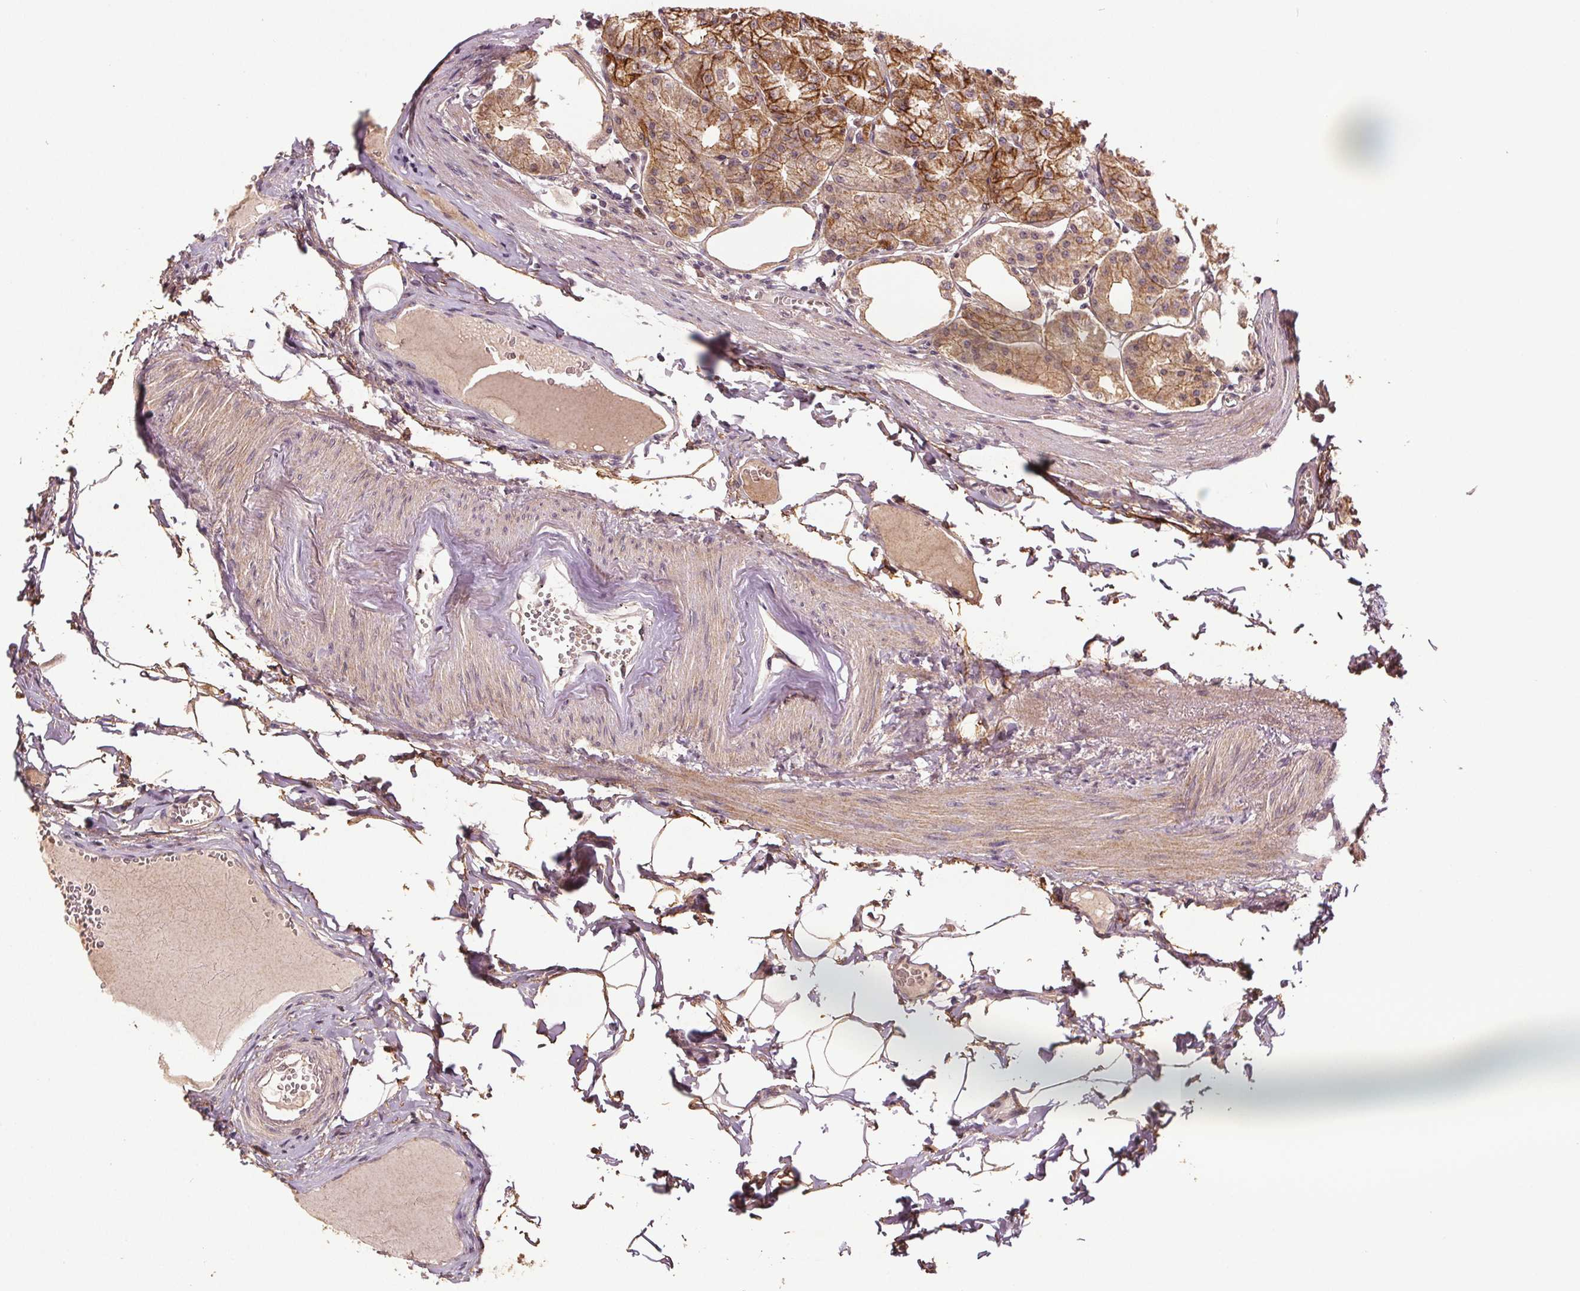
{"staining": {"intensity": "strong", "quantity": ">75%", "location": "cytoplasmic/membranous"}, "tissue": "stomach", "cell_type": "Glandular cells", "image_type": "normal", "snomed": [{"axis": "morphology", "description": "Normal tissue, NOS"}, {"axis": "topography", "description": "Stomach, lower"}], "caption": "This micrograph shows normal stomach stained with IHC to label a protein in brown. The cytoplasmic/membranous of glandular cells show strong positivity for the protein. Nuclei are counter-stained blue.", "gene": "EPHB3", "patient": {"sex": "male", "age": 71}}